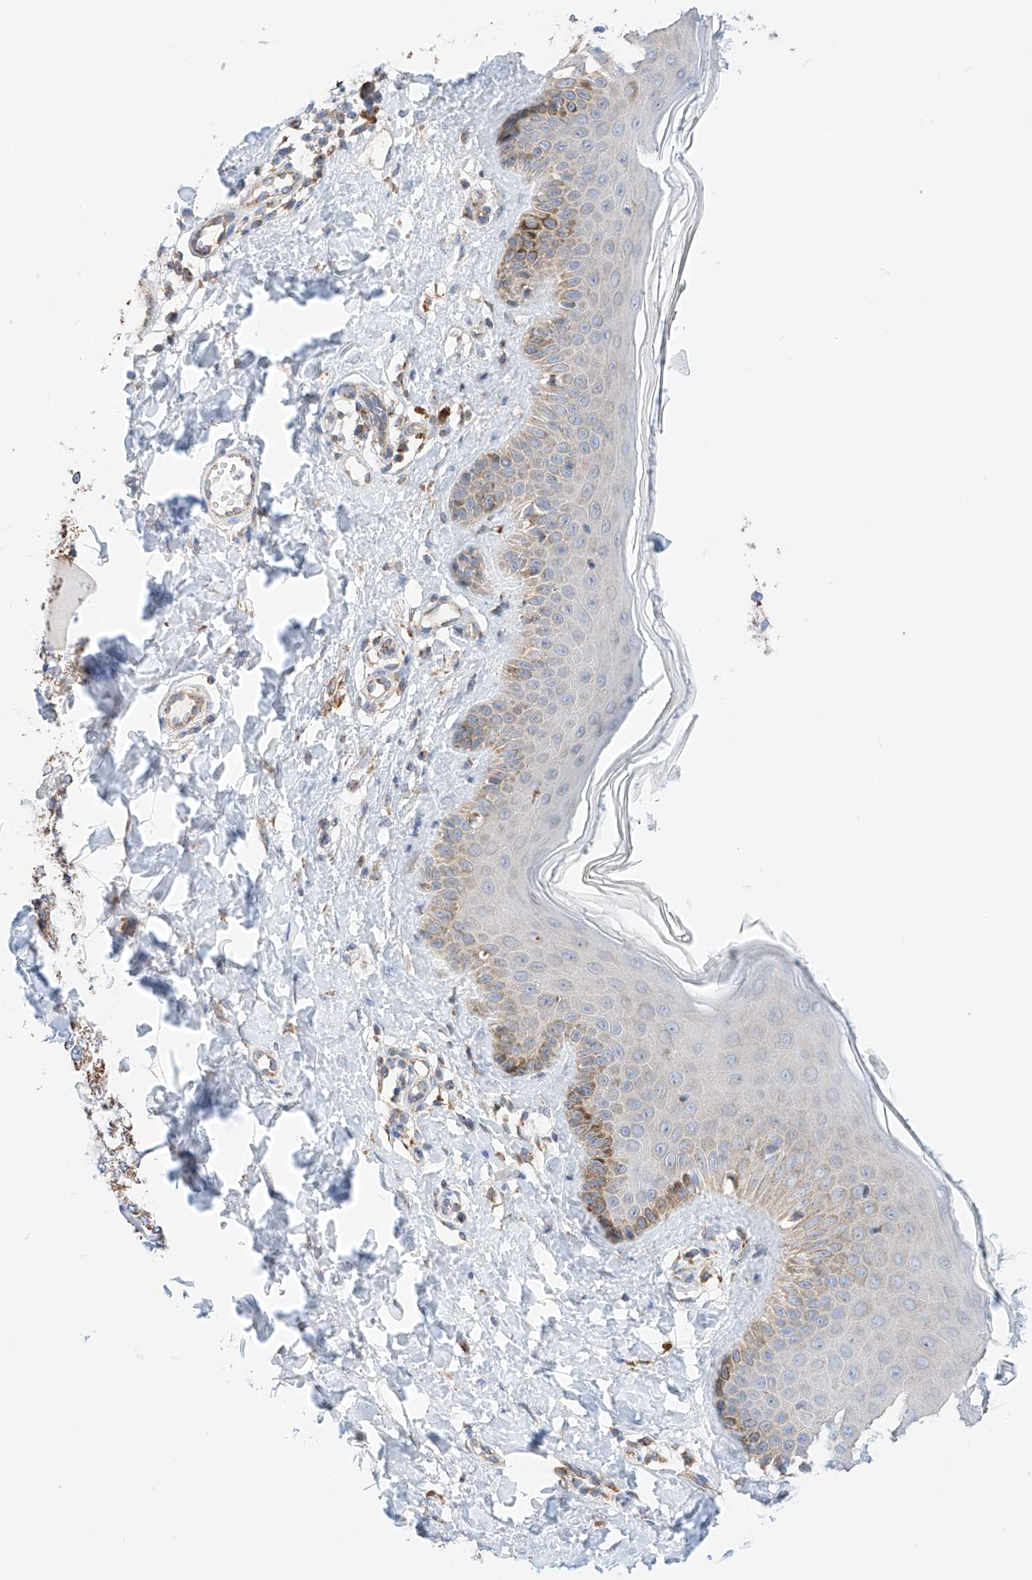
{"staining": {"intensity": "weak", "quantity": ">75%", "location": "cytoplasmic/membranous"}, "tissue": "skin", "cell_type": "Fibroblasts", "image_type": "normal", "snomed": [{"axis": "morphology", "description": "Normal tissue, NOS"}, {"axis": "topography", "description": "Skin"}], "caption": "Immunohistochemical staining of normal skin exhibits >75% levels of weak cytoplasmic/membranous protein expression in about >75% of fibroblasts. The protein of interest is stained brown, and the nuclei are stained in blue (DAB IHC with brightfield microscopy, high magnification).", "gene": "KTI12", "patient": {"sex": "male", "age": 52}}